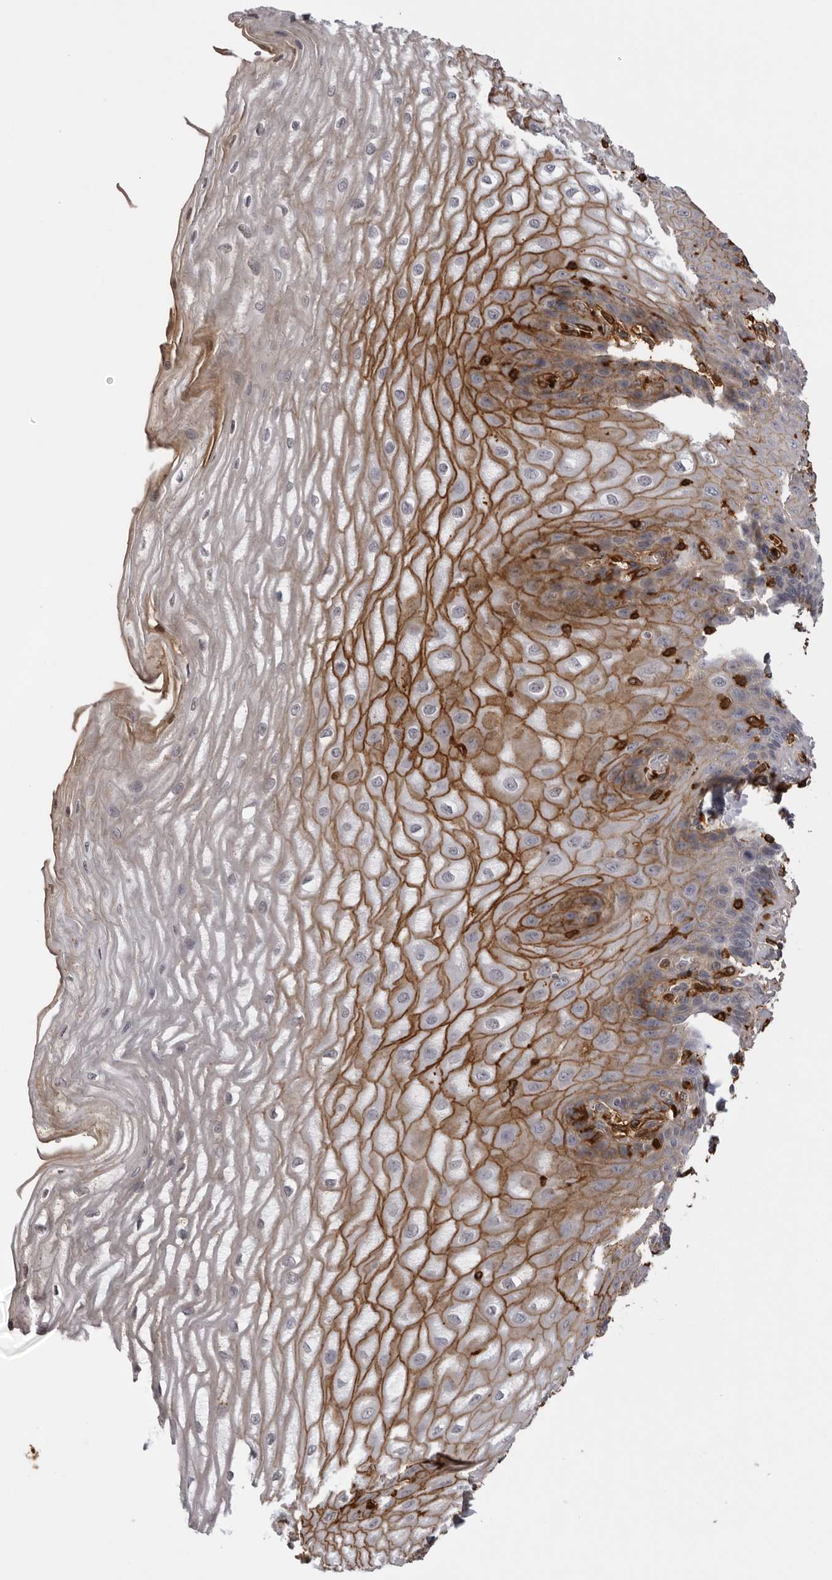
{"staining": {"intensity": "strong", "quantity": "25%-75%", "location": "cytoplasmic/membranous"}, "tissue": "esophagus", "cell_type": "Squamous epithelial cells", "image_type": "normal", "snomed": [{"axis": "morphology", "description": "Normal tissue, NOS"}, {"axis": "topography", "description": "Esophagus"}], "caption": "Immunohistochemical staining of unremarkable esophagus demonstrates 25%-75% levels of strong cytoplasmic/membranous protein staining in approximately 25%-75% of squamous epithelial cells. (brown staining indicates protein expression, while blue staining denotes nuclei).", "gene": "PLEKHF2", "patient": {"sex": "male", "age": 54}}